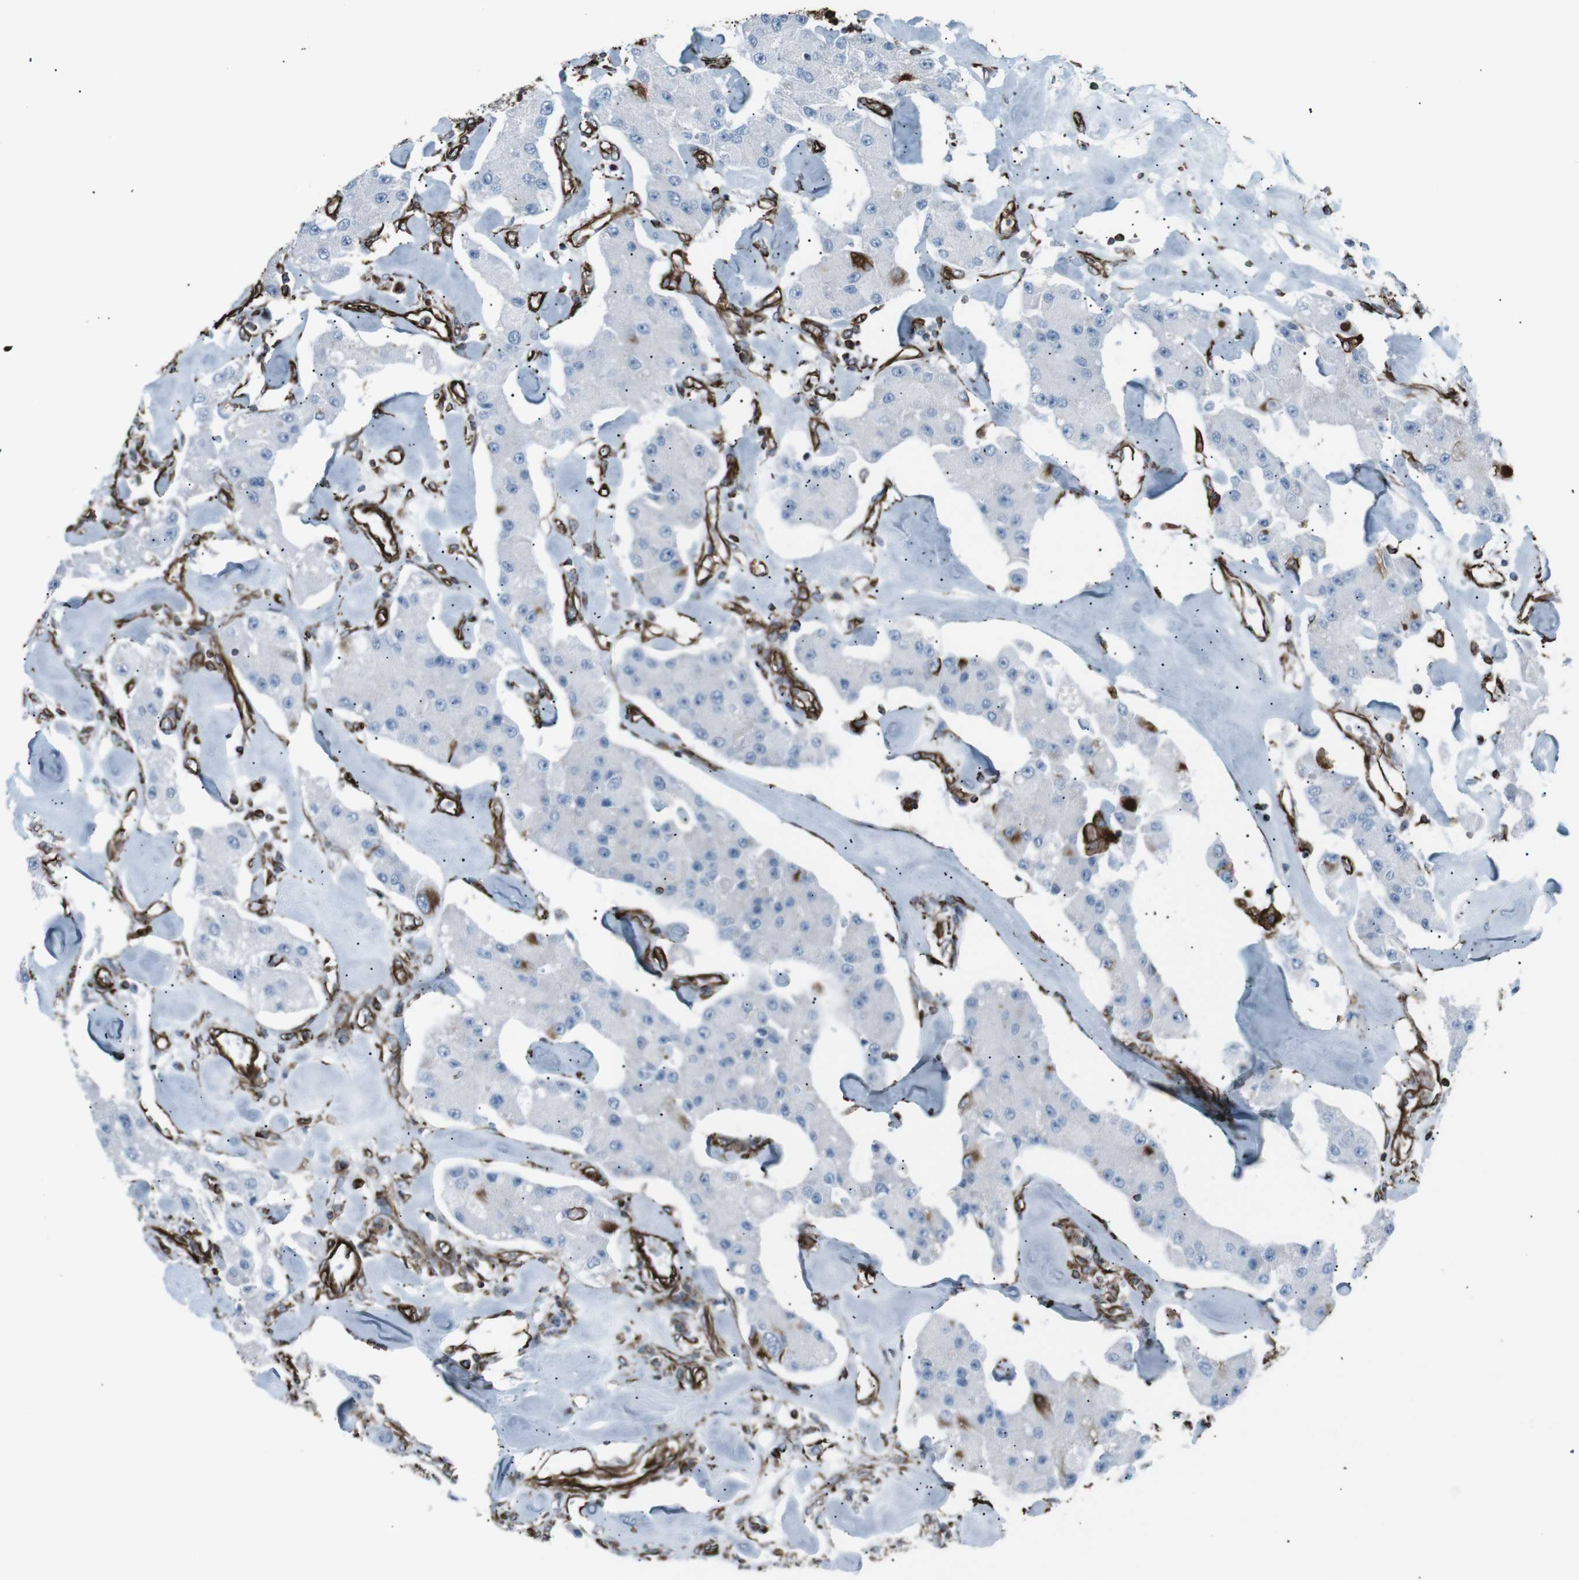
{"staining": {"intensity": "negative", "quantity": "none", "location": "none"}, "tissue": "carcinoid", "cell_type": "Tumor cells", "image_type": "cancer", "snomed": [{"axis": "morphology", "description": "Carcinoid, malignant, NOS"}, {"axis": "topography", "description": "Pancreas"}], "caption": "This image is of carcinoid stained with immunohistochemistry to label a protein in brown with the nuclei are counter-stained blue. There is no expression in tumor cells.", "gene": "ZDHHC6", "patient": {"sex": "male", "age": 41}}